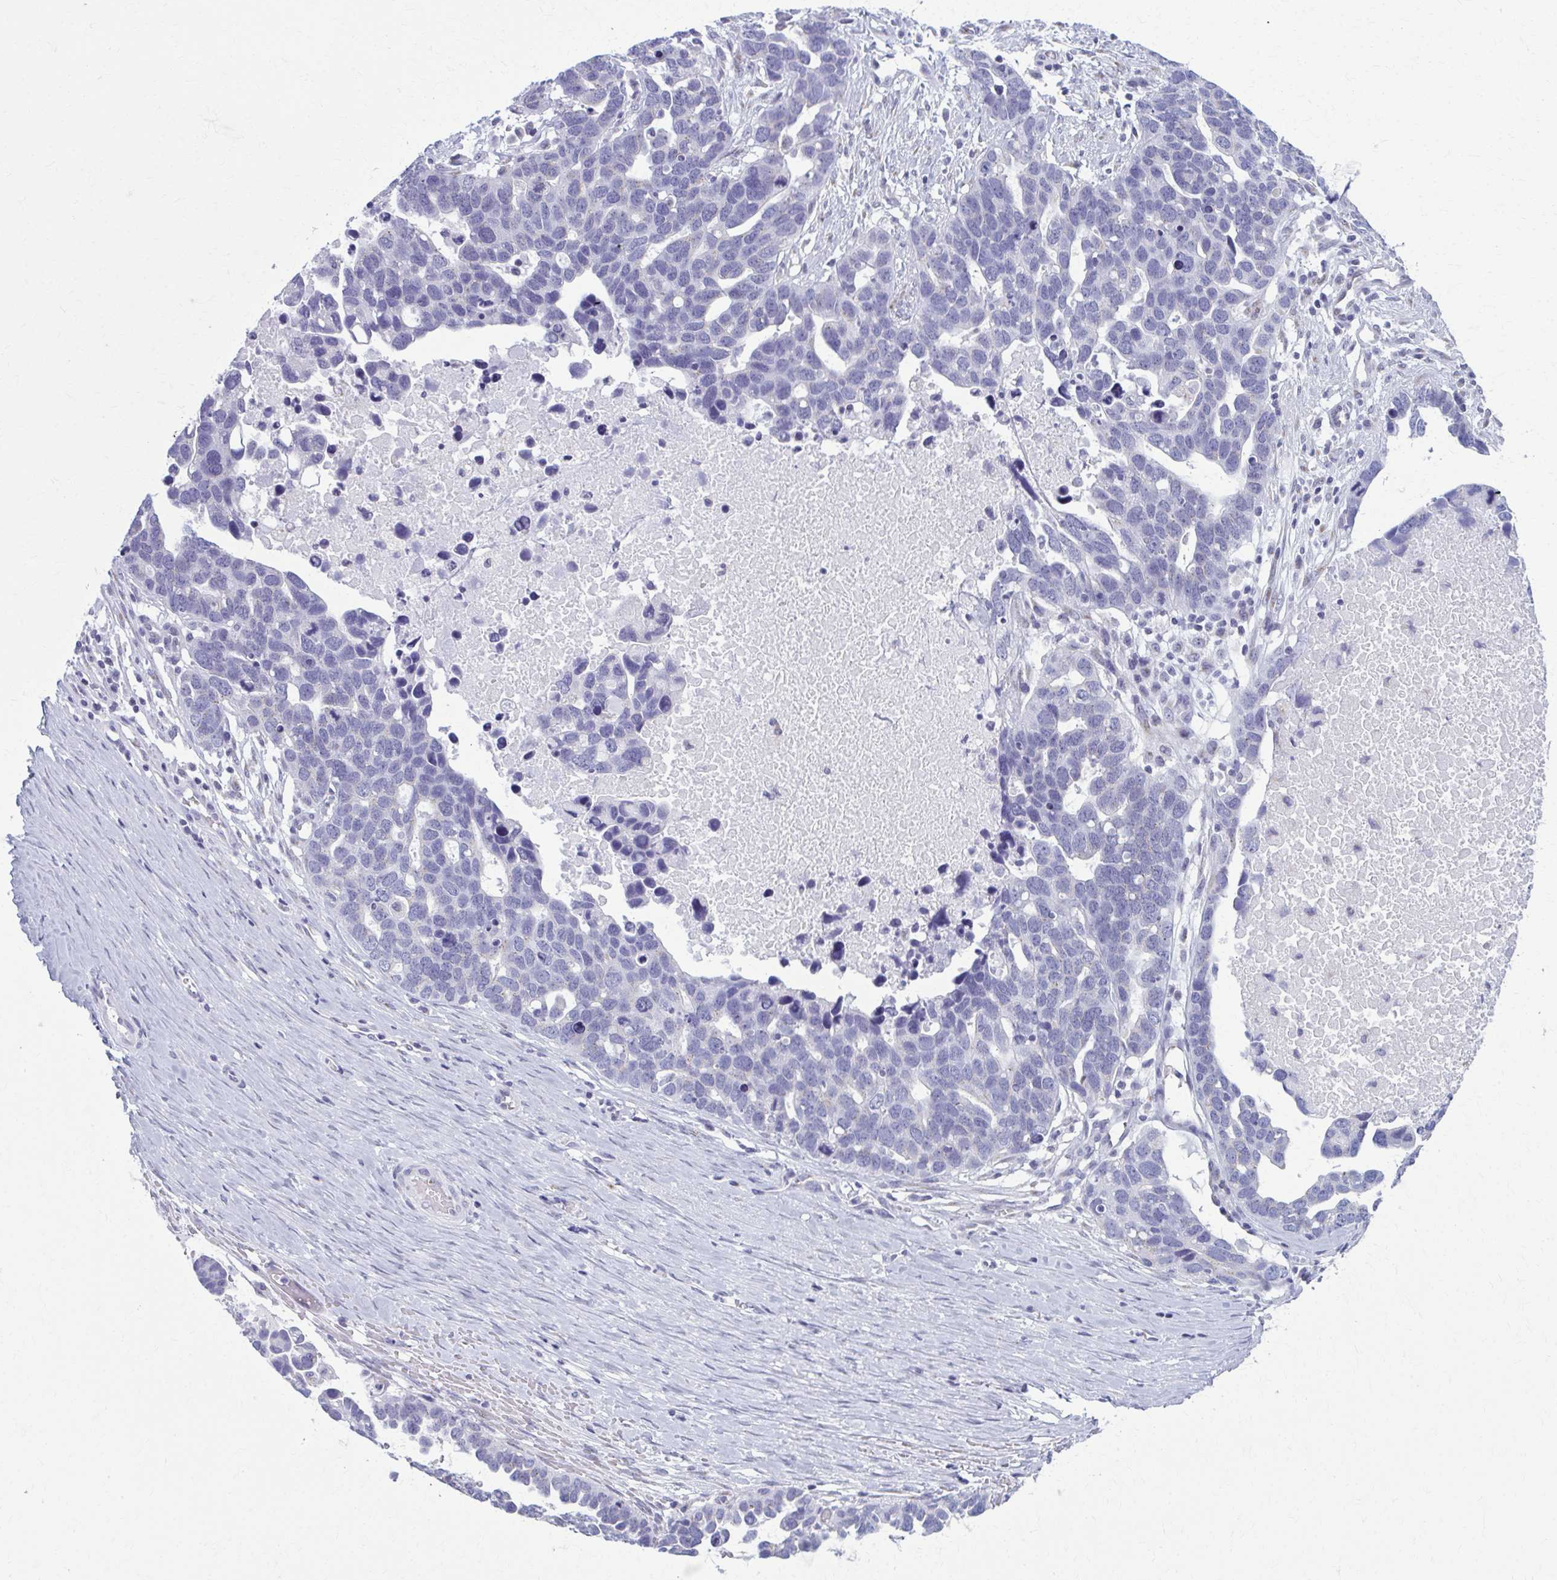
{"staining": {"intensity": "negative", "quantity": "none", "location": "none"}, "tissue": "ovarian cancer", "cell_type": "Tumor cells", "image_type": "cancer", "snomed": [{"axis": "morphology", "description": "Cystadenocarcinoma, serous, NOS"}, {"axis": "topography", "description": "Ovary"}], "caption": "The image reveals no significant positivity in tumor cells of ovarian cancer. (DAB (3,3'-diaminobenzidine) immunohistochemistry visualized using brightfield microscopy, high magnification).", "gene": "SCLY", "patient": {"sex": "female", "age": 54}}